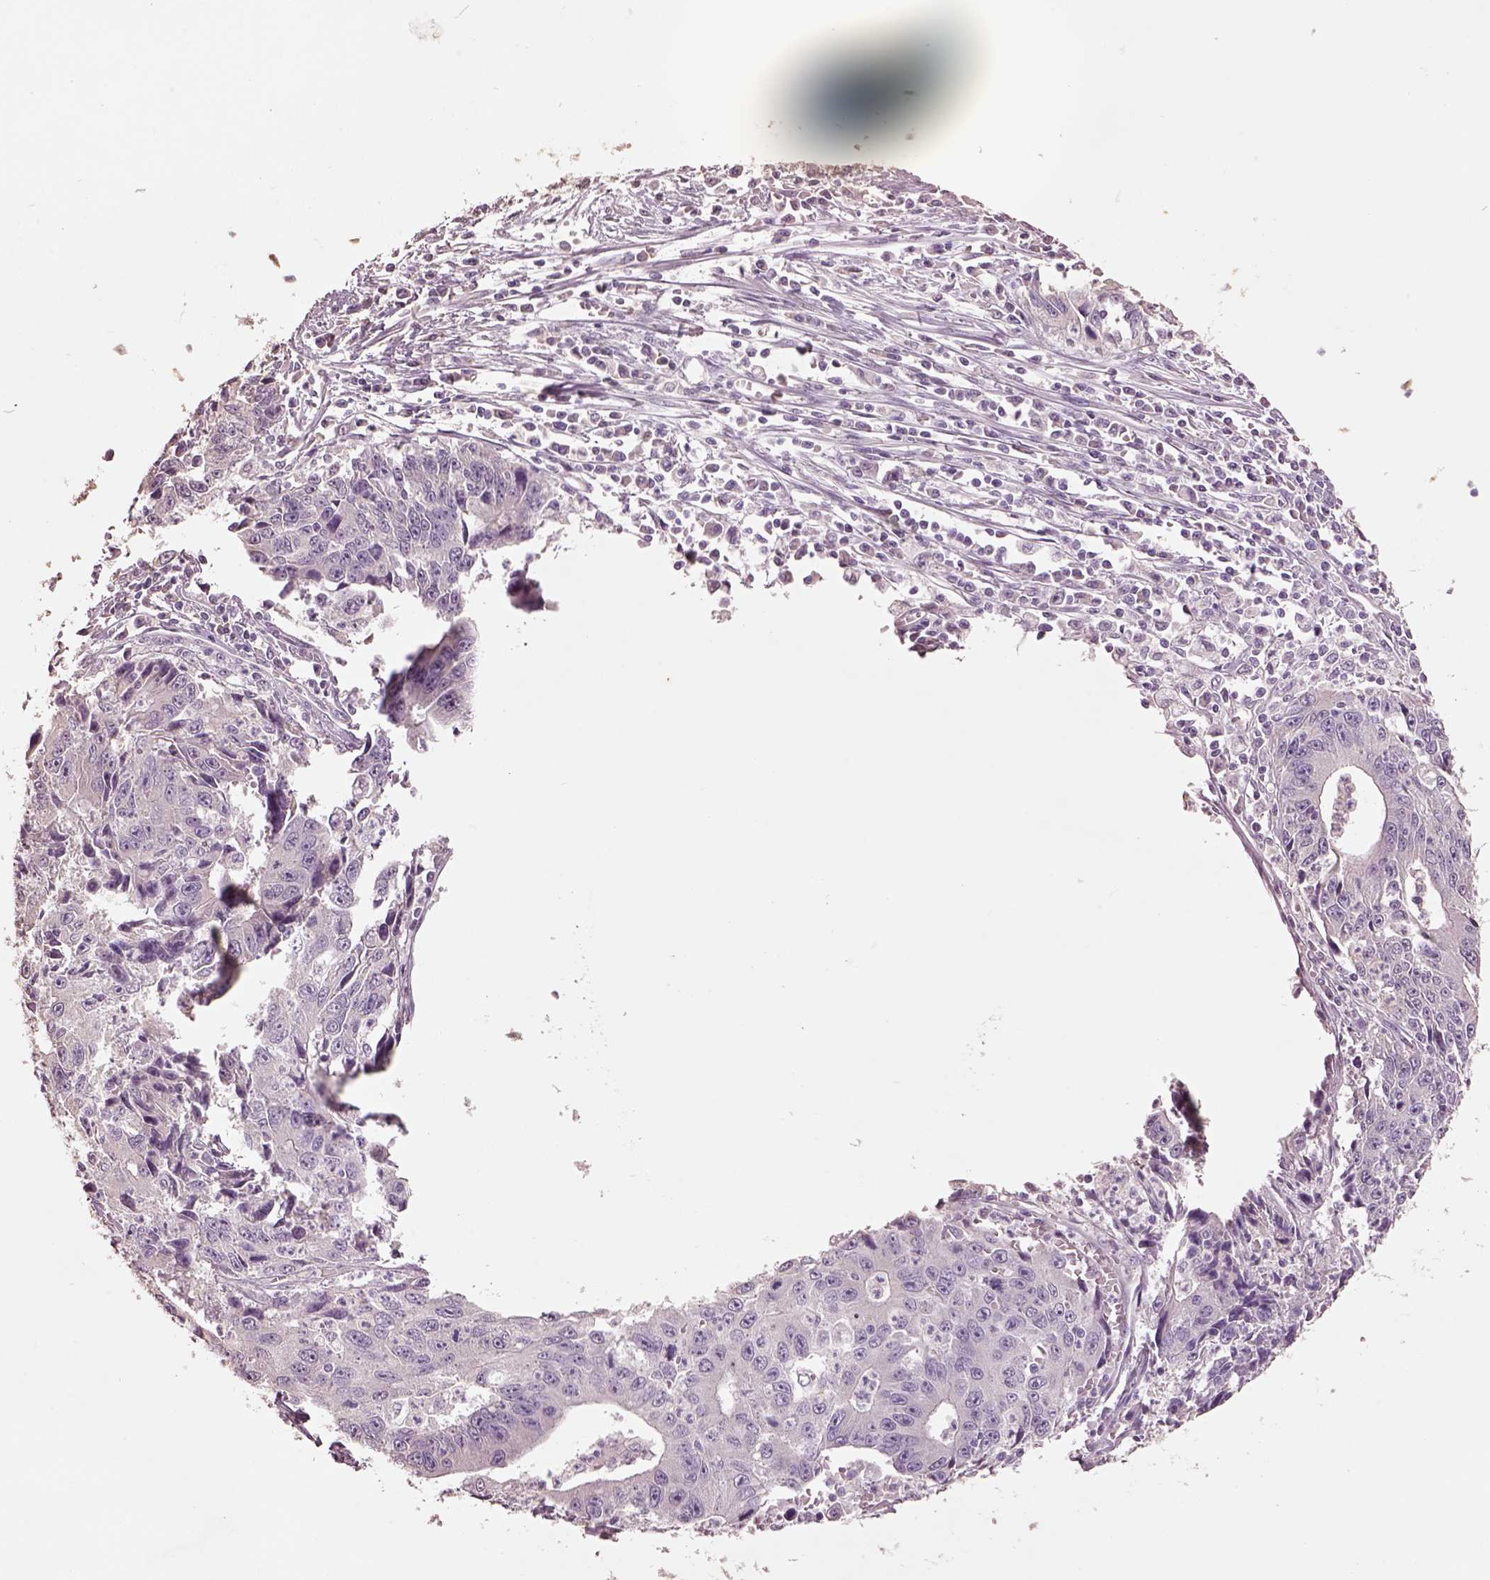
{"staining": {"intensity": "negative", "quantity": "none", "location": "none"}, "tissue": "liver cancer", "cell_type": "Tumor cells", "image_type": "cancer", "snomed": [{"axis": "morphology", "description": "Cholangiocarcinoma"}, {"axis": "topography", "description": "Liver"}], "caption": "A histopathology image of liver cholangiocarcinoma stained for a protein shows no brown staining in tumor cells. The staining is performed using DAB (3,3'-diaminobenzidine) brown chromogen with nuclei counter-stained in using hematoxylin.", "gene": "KCNIP3", "patient": {"sex": "male", "age": 65}}